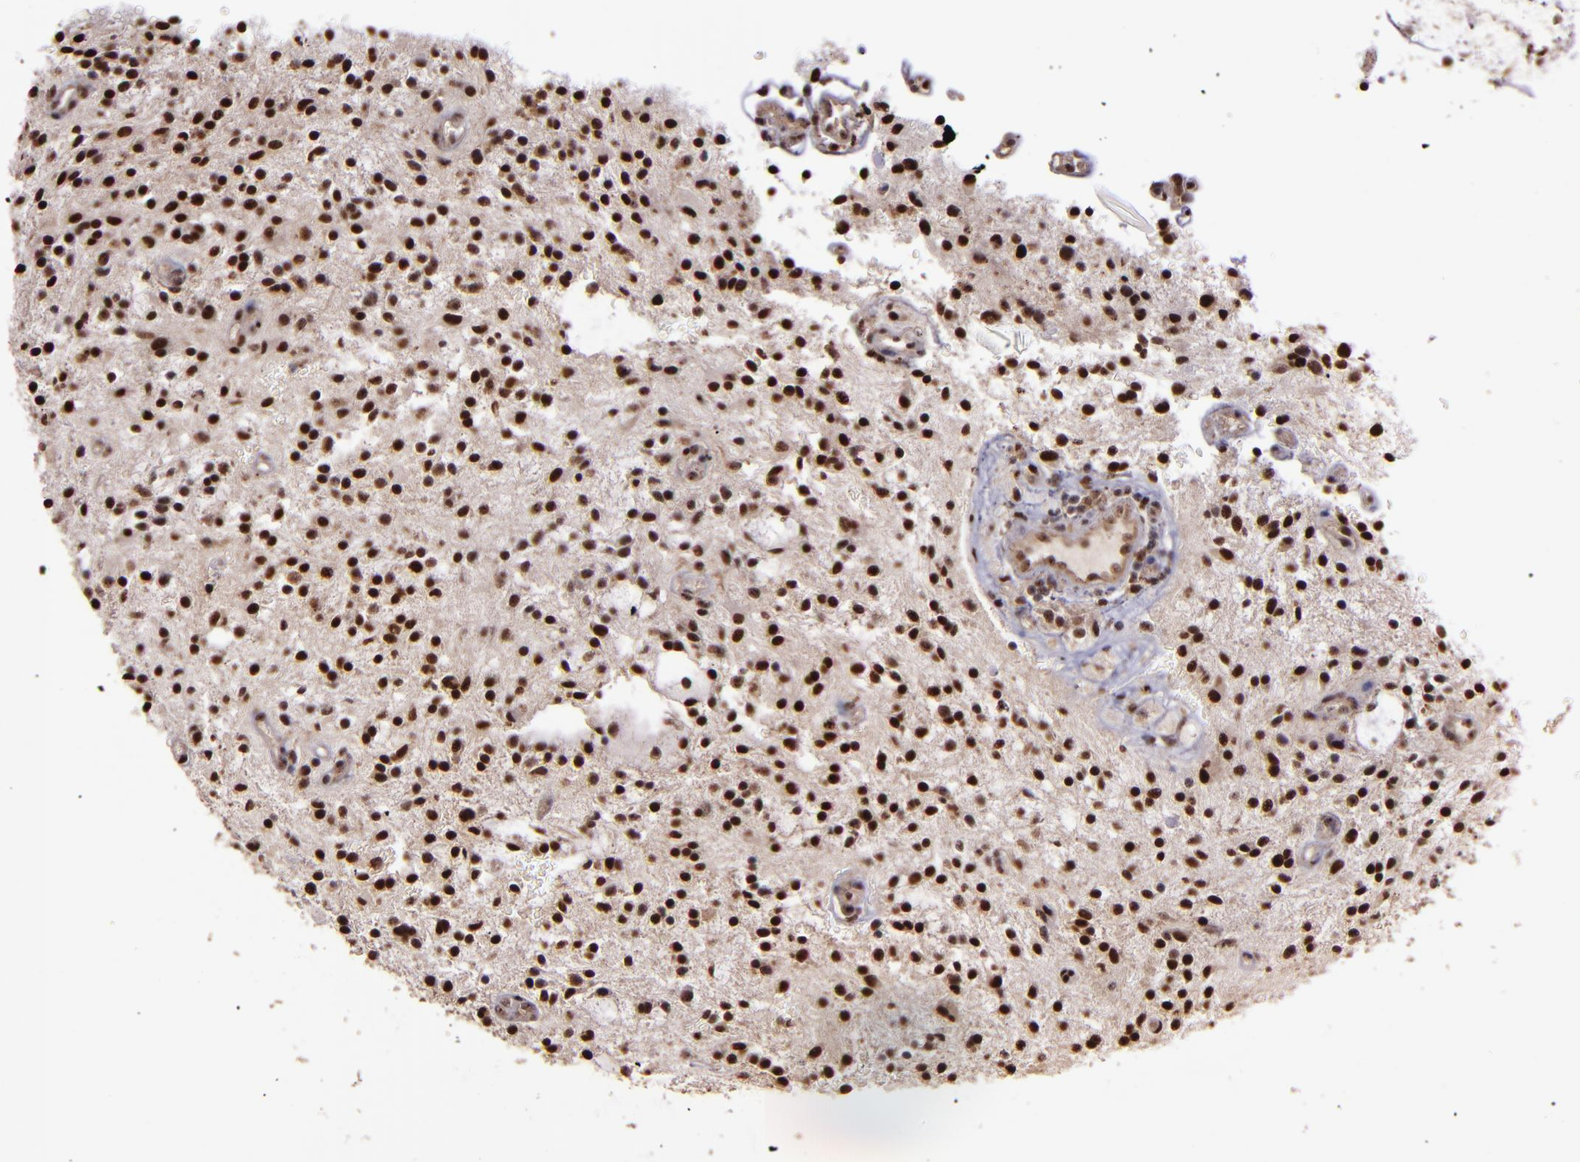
{"staining": {"intensity": "moderate", "quantity": ">75%", "location": "nuclear"}, "tissue": "glioma", "cell_type": "Tumor cells", "image_type": "cancer", "snomed": [{"axis": "morphology", "description": "Glioma, malignant, NOS"}, {"axis": "topography", "description": "Cerebellum"}], "caption": "Human glioma stained with a brown dye displays moderate nuclear positive positivity in approximately >75% of tumor cells.", "gene": "CECR2", "patient": {"sex": "female", "age": 10}}